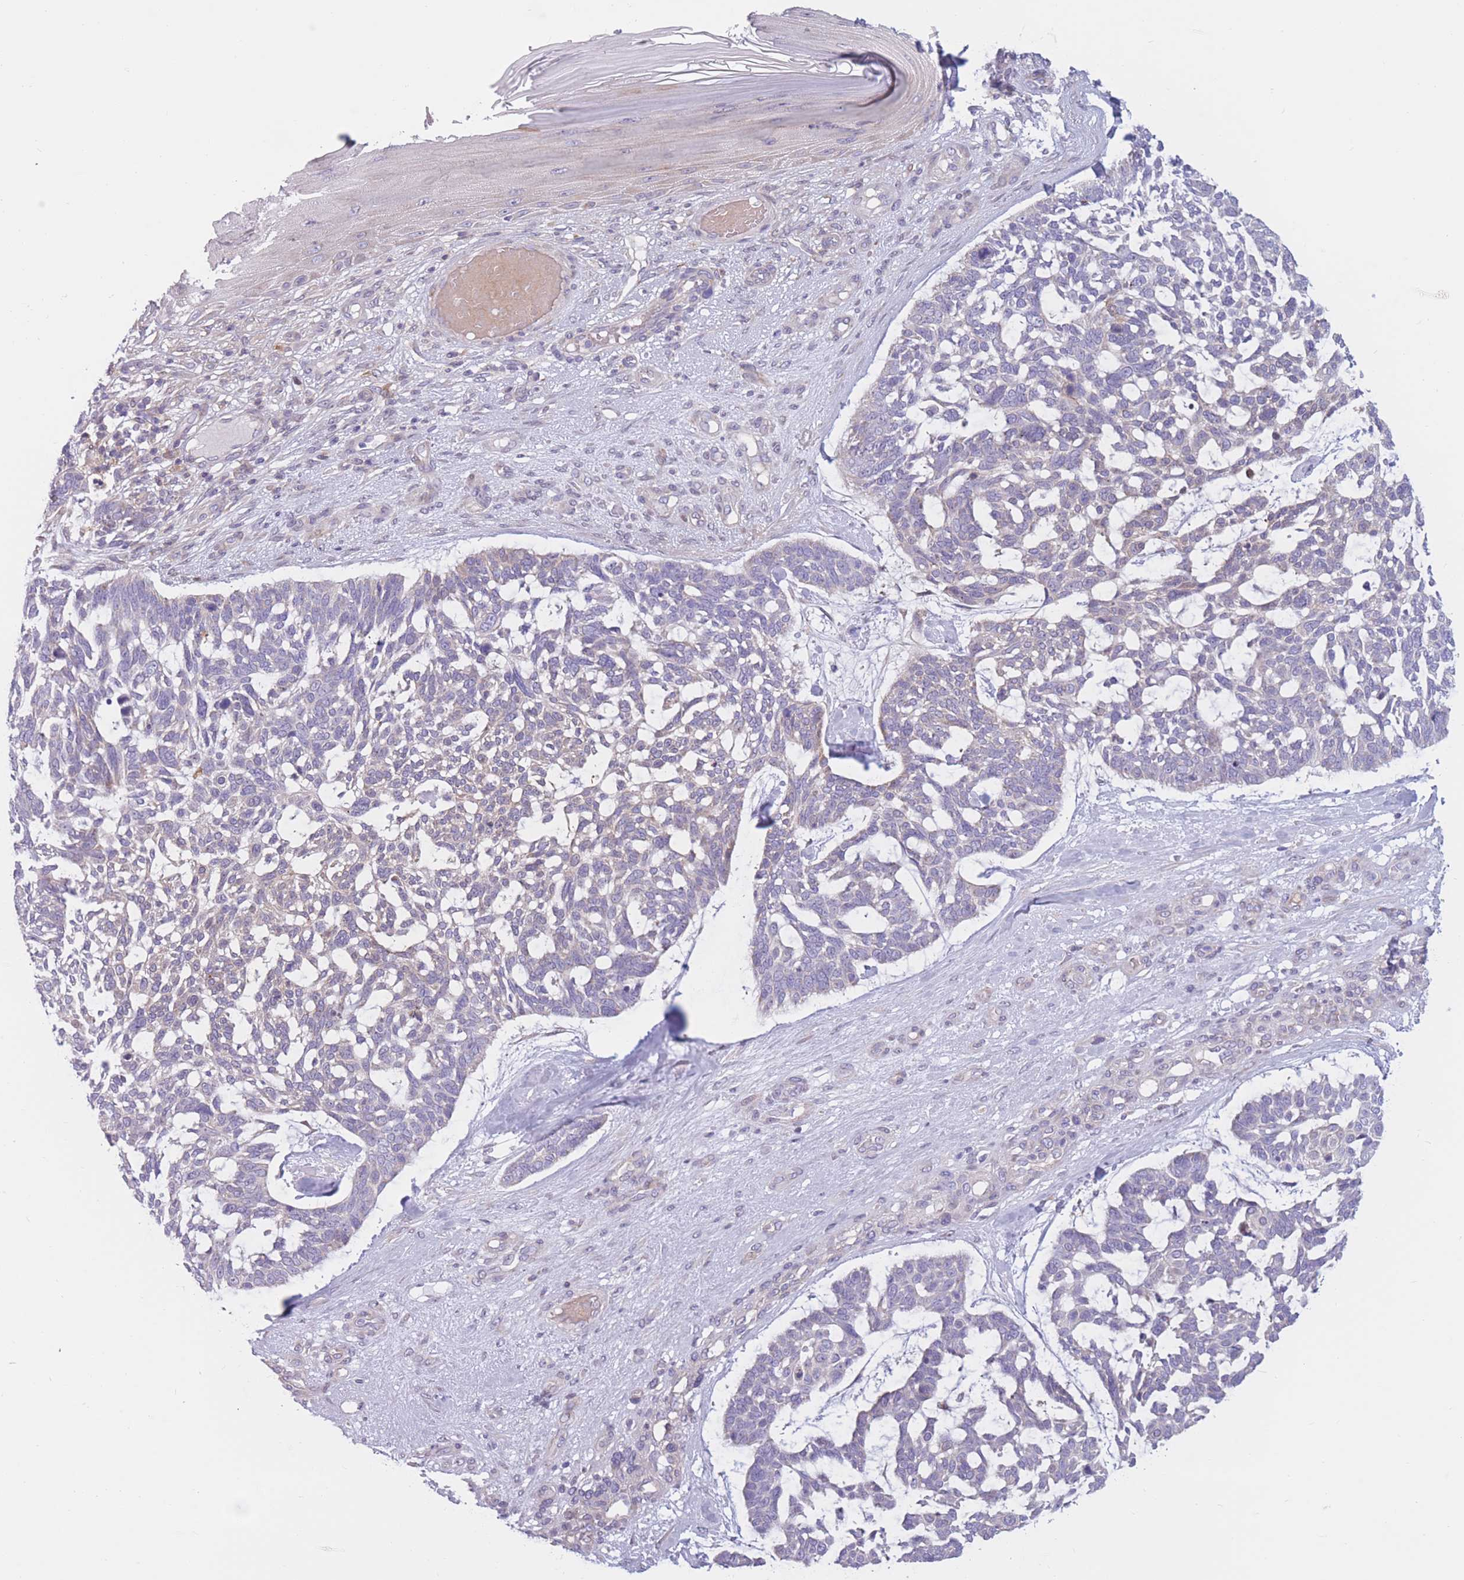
{"staining": {"intensity": "negative", "quantity": "none", "location": "none"}, "tissue": "skin cancer", "cell_type": "Tumor cells", "image_type": "cancer", "snomed": [{"axis": "morphology", "description": "Basal cell carcinoma"}, {"axis": "topography", "description": "Skin"}], "caption": "High power microscopy histopathology image of an IHC photomicrograph of skin basal cell carcinoma, revealing no significant staining in tumor cells. Nuclei are stained in blue.", "gene": "PDE4A", "patient": {"sex": "male", "age": 88}}